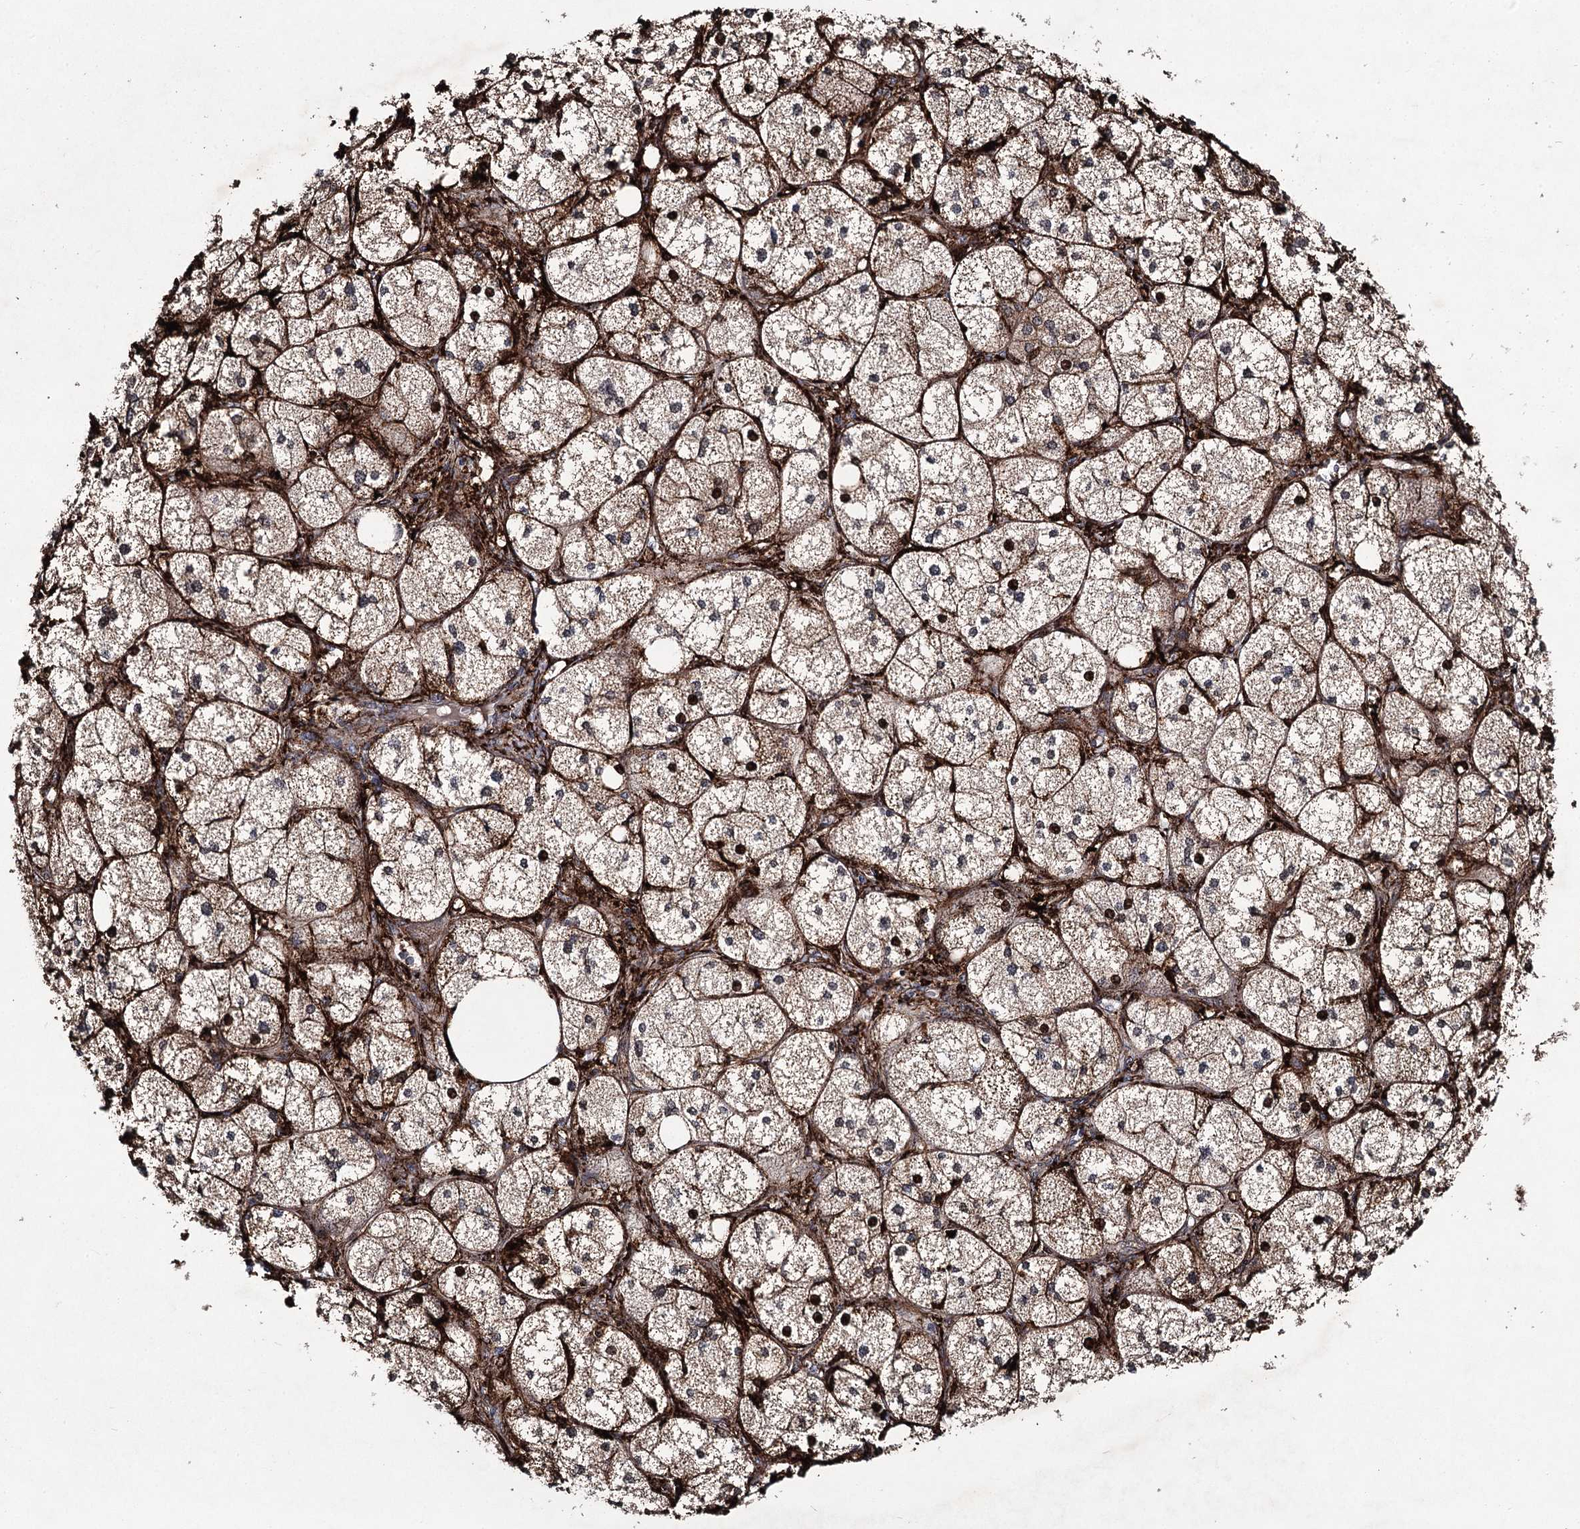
{"staining": {"intensity": "strong", "quantity": "25%-75%", "location": "cytoplasmic/membranous,nuclear"}, "tissue": "adrenal gland", "cell_type": "Glandular cells", "image_type": "normal", "snomed": [{"axis": "morphology", "description": "Normal tissue, NOS"}, {"axis": "topography", "description": "Adrenal gland"}], "caption": "Immunohistochemical staining of normal human adrenal gland reveals 25%-75% levels of strong cytoplasmic/membranous,nuclear protein expression in about 25%-75% of glandular cells. The protein of interest is stained brown, and the nuclei are stained in blue (DAB (3,3'-diaminobenzidine) IHC with brightfield microscopy, high magnification).", "gene": "DCUN1D4", "patient": {"sex": "female", "age": 61}}